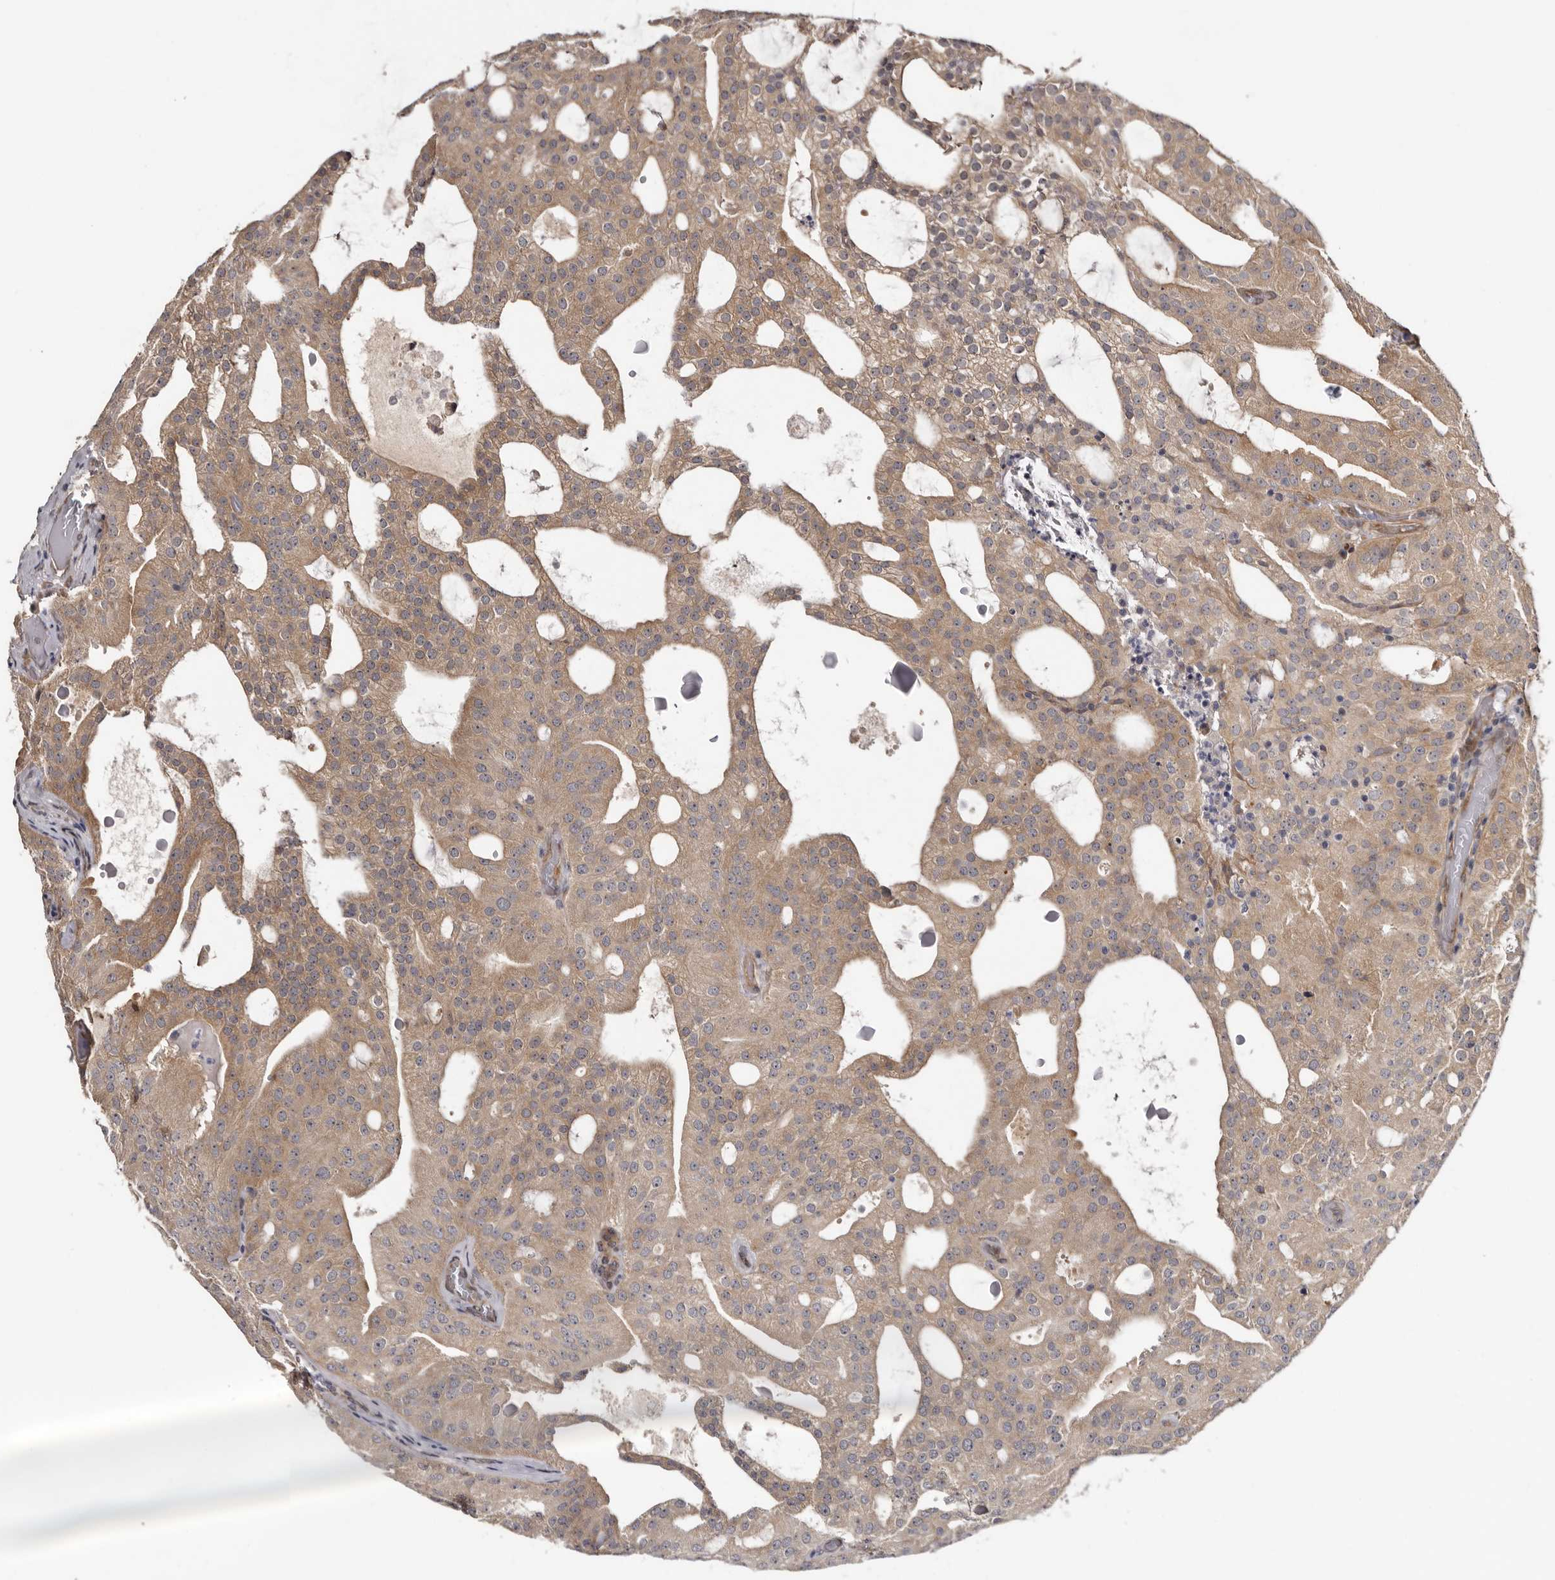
{"staining": {"intensity": "moderate", "quantity": ">75%", "location": "cytoplasmic/membranous"}, "tissue": "prostate cancer", "cell_type": "Tumor cells", "image_type": "cancer", "snomed": [{"axis": "morphology", "description": "Adenocarcinoma, Medium grade"}, {"axis": "topography", "description": "Prostate"}], "caption": "Protein expression analysis of human prostate cancer reveals moderate cytoplasmic/membranous positivity in about >75% of tumor cells. Using DAB (brown) and hematoxylin (blue) stains, captured at high magnification using brightfield microscopy.", "gene": "SBDS", "patient": {"sex": "male", "age": 88}}